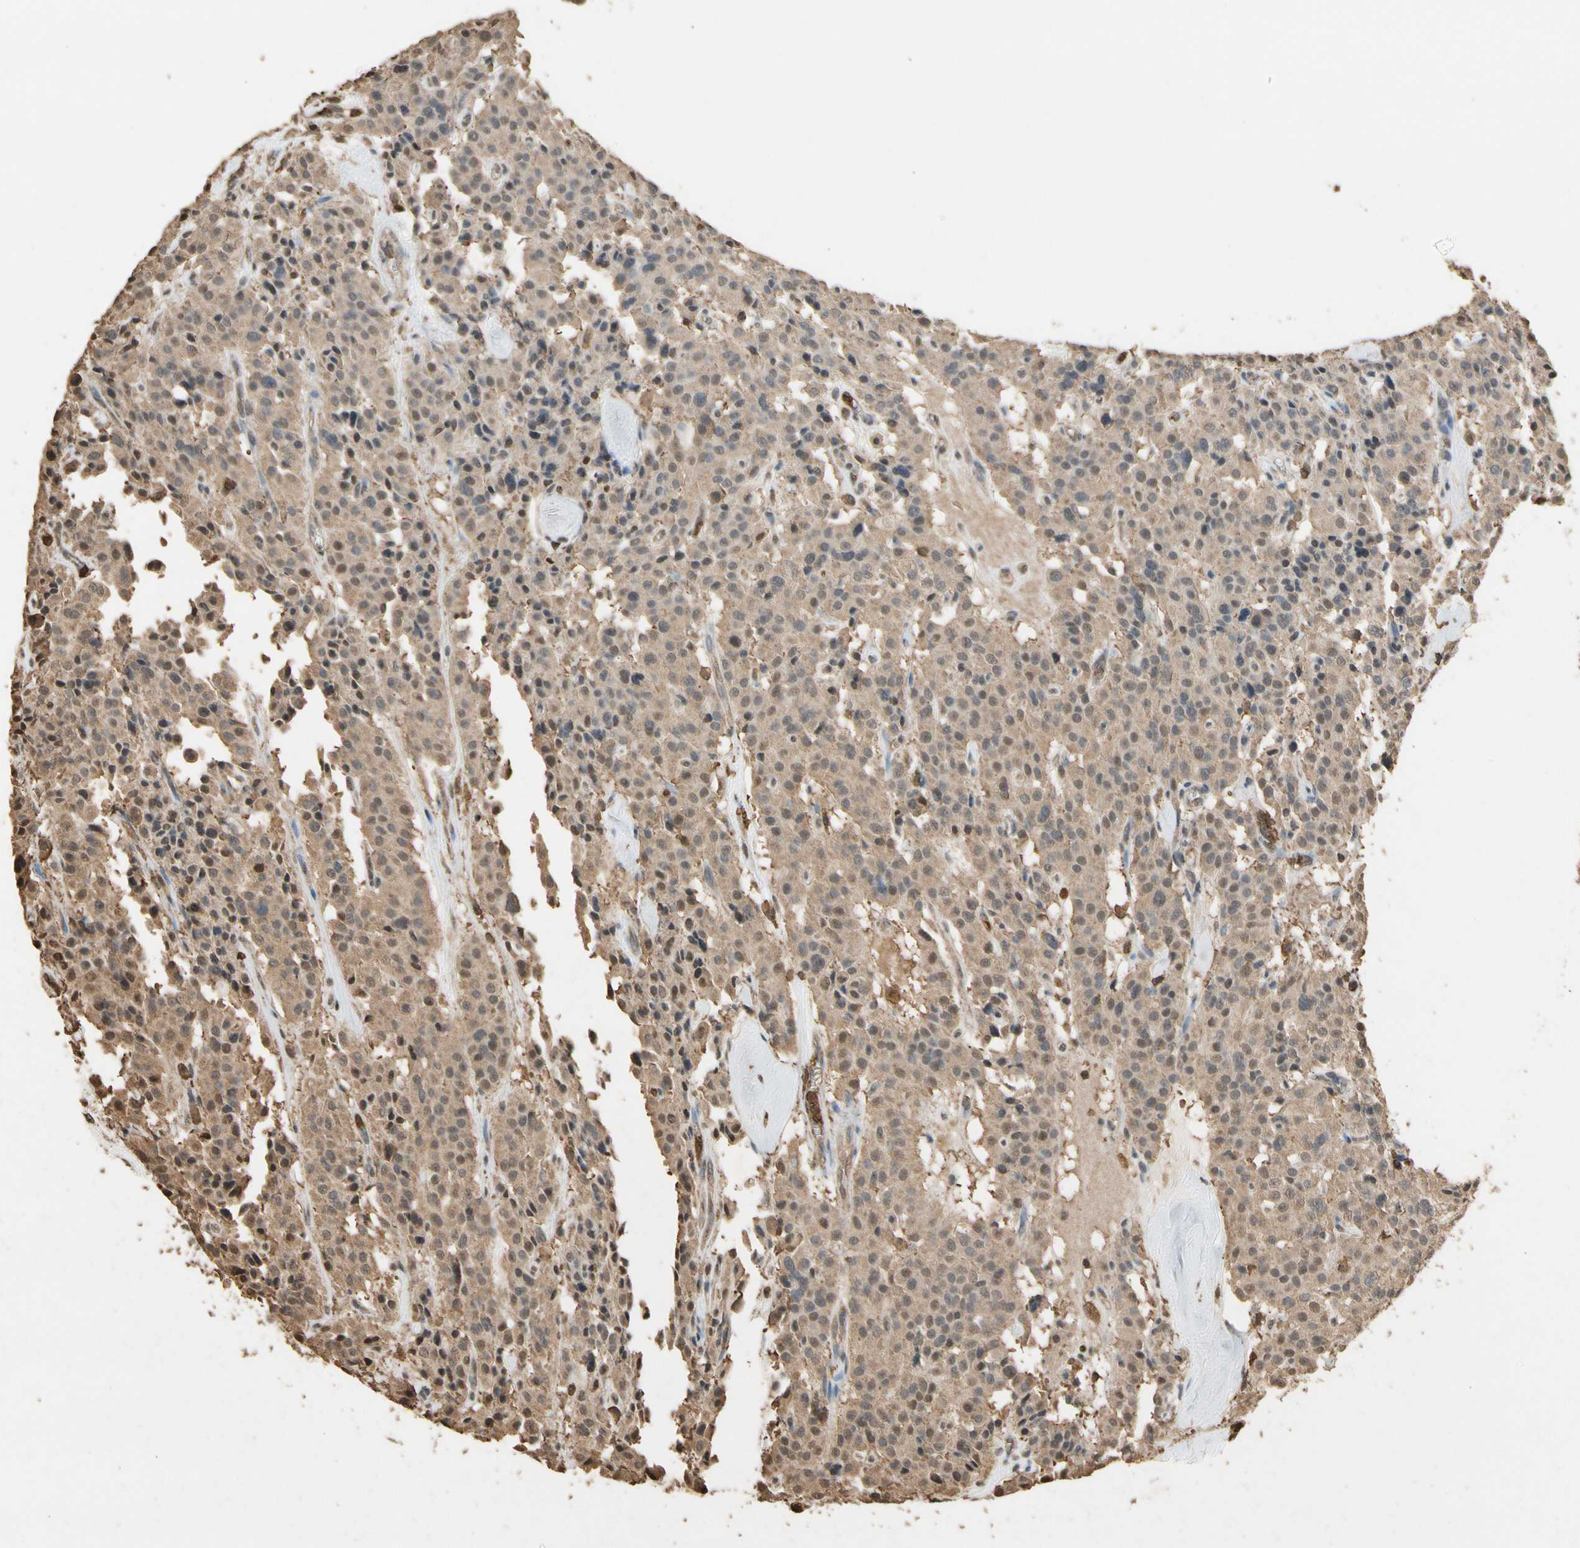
{"staining": {"intensity": "moderate", "quantity": ">75%", "location": "cytoplasmic/membranous,nuclear"}, "tissue": "carcinoid", "cell_type": "Tumor cells", "image_type": "cancer", "snomed": [{"axis": "morphology", "description": "Carcinoid, malignant, NOS"}, {"axis": "topography", "description": "Lung"}], "caption": "Immunohistochemical staining of human carcinoid demonstrates medium levels of moderate cytoplasmic/membranous and nuclear expression in about >75% of tumor cells. The staining was performed using DAB (3,3'-diaminobenzidine) to visualize the protein expression in brown, while the nuclei were stained in blue with hematoxylin (Magnification: 20x).", "gene": "TNFSF13B", "patient": {"sex": "male", "age": 30}}